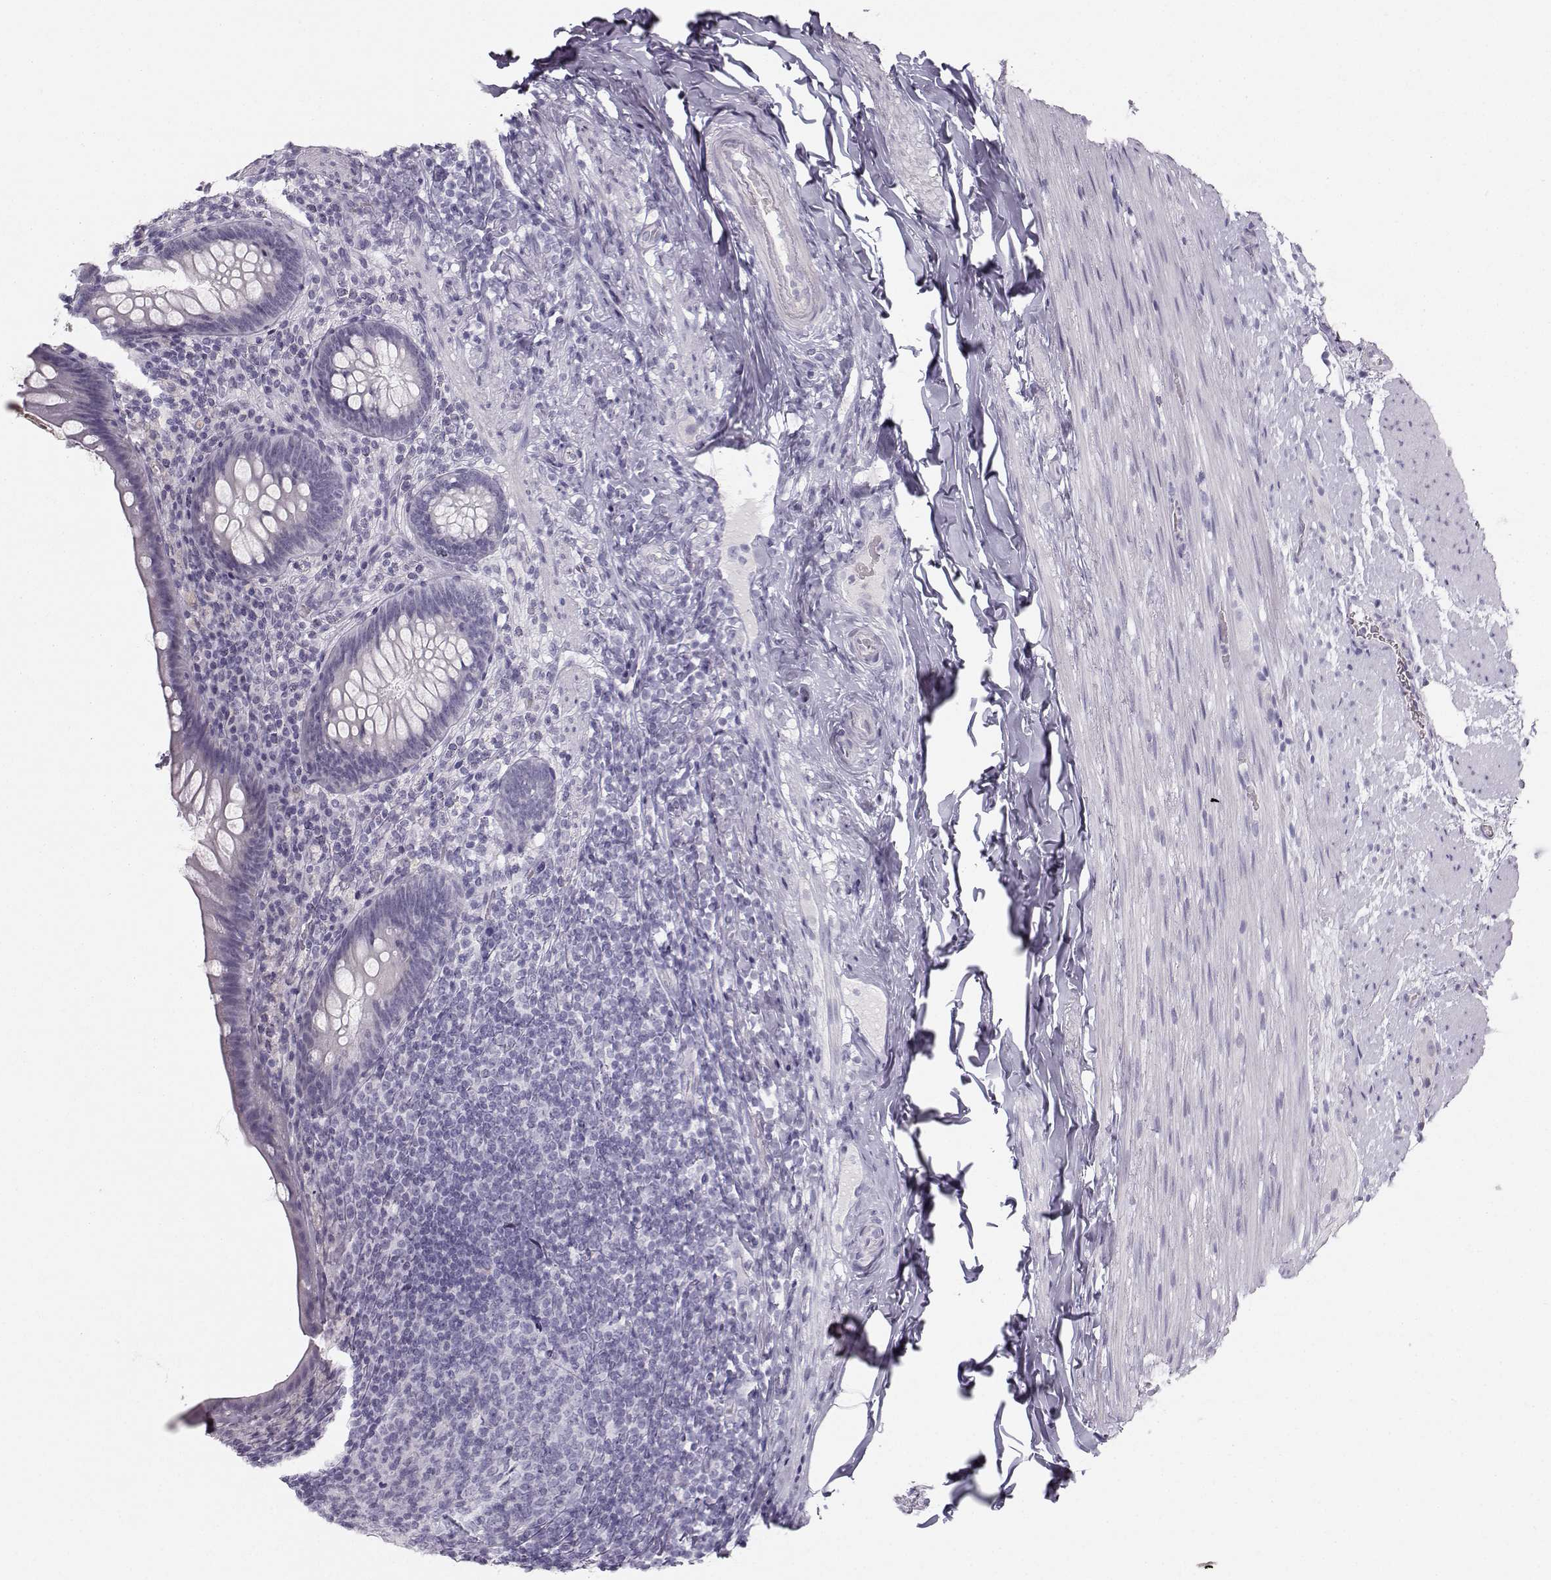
{"staining": {"intensity": "negative", "quantity": "none", "location": "none"}, "tissue": "appendix", "cell_type": "Glandular cells", "image_type": "normal", "snomed": [{"axis": "morphology", "description": "Normal tissue, NOS"}, {"axis": "topography", "description": "Appendix"}], "caption": "Image shows no protein expression in glandular cells of normal appendix.", "gene": "CASR", "patient": {"sex": "male", "age": 47}}